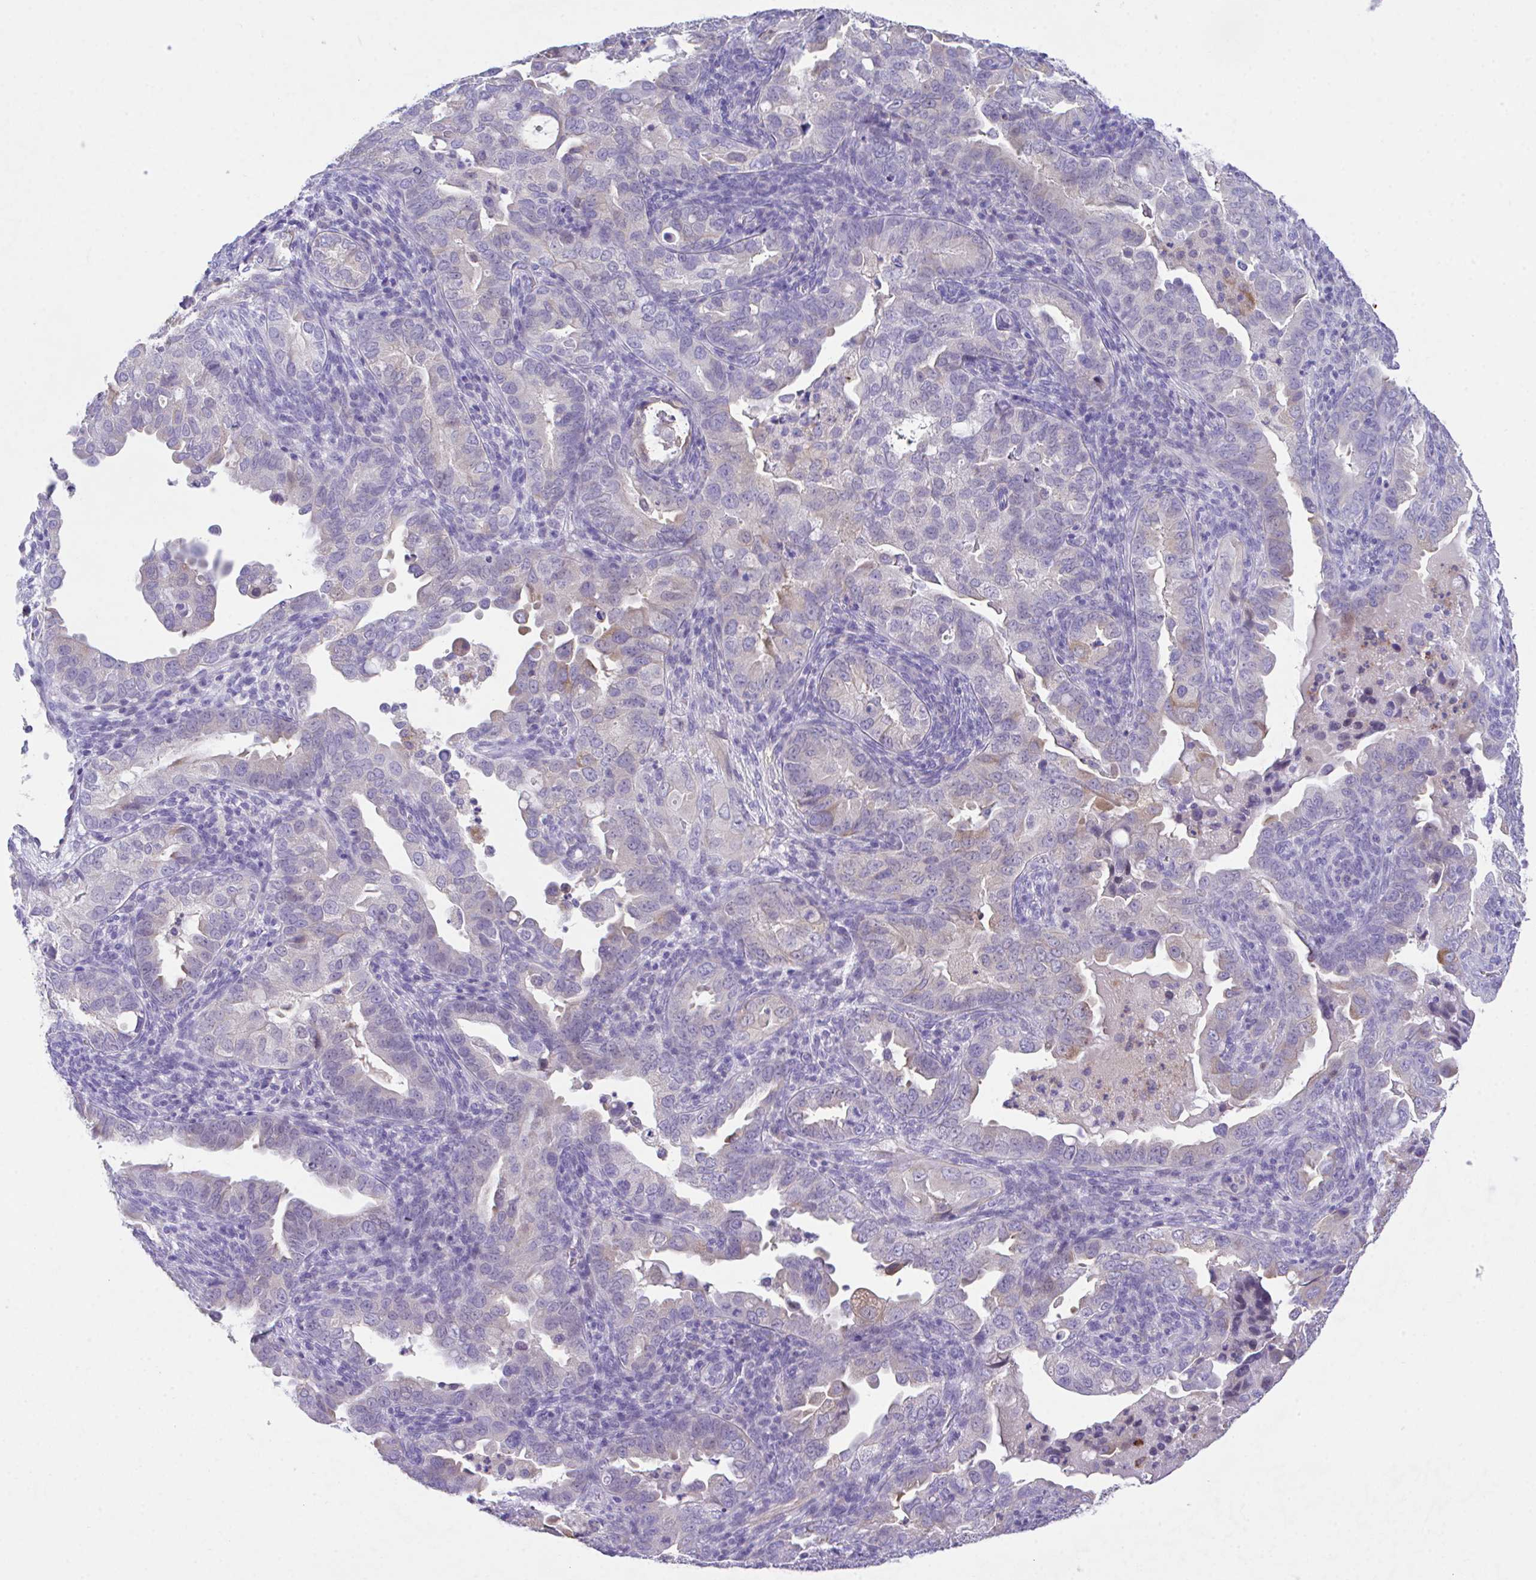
{"staining": {"intensity": "negative", "quantity": "none", "location": "none"}, "tissue": "endometrial cancer", "cell_type": "Tumor cells", "image_type": "cancer", "snomed": [{"axis": "morphology", "description": "Adenocarcinoma, NOS"}, {"axis": "topography", "description": "Endometrium"}], "caption": "Immunohistochemistry (IHC) image of adenocarcinoma (endometrial) stained for a protein (brown), which displays no staining in tumor cells.", "gene": "HOXB4", "patient": {"sex": "female", "age": 57}}